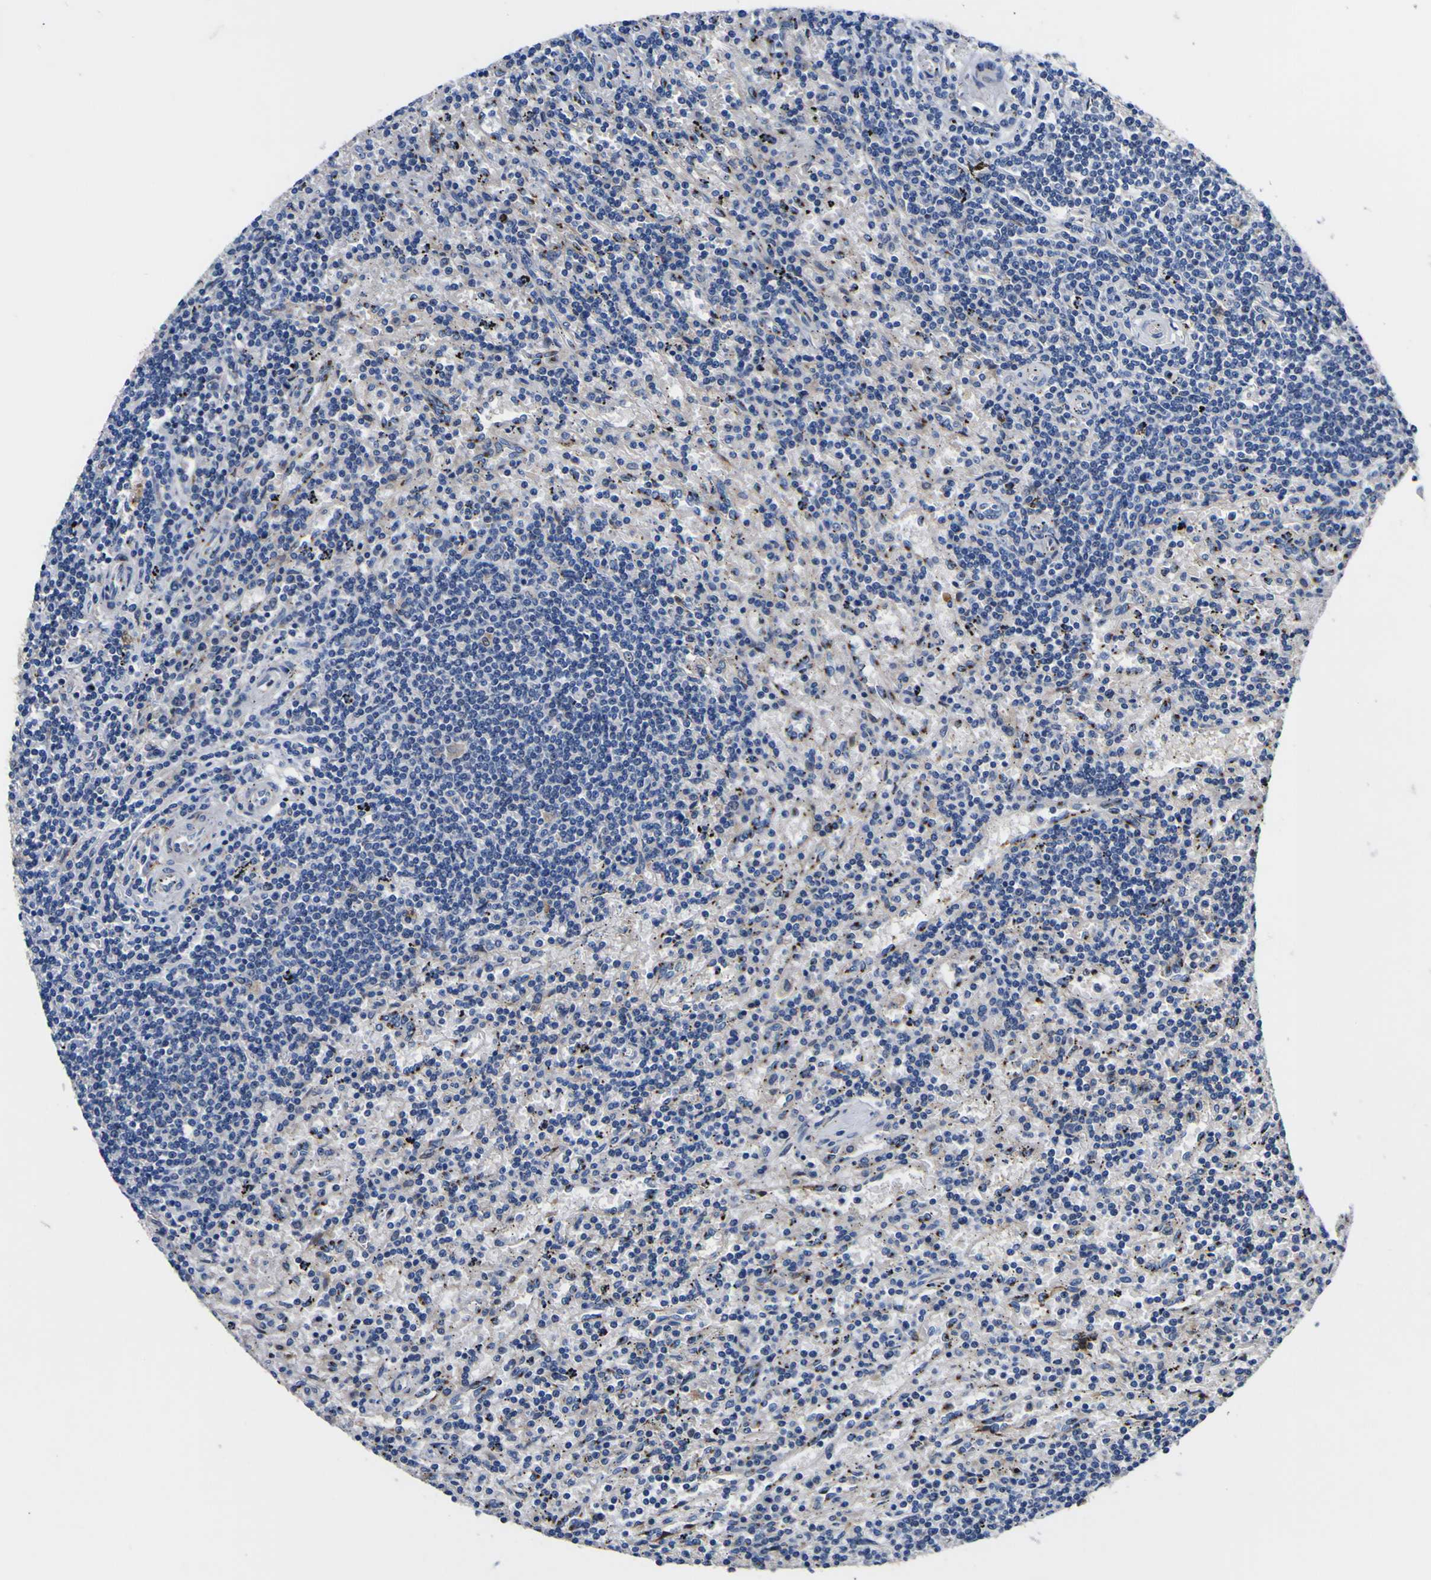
{"staining": {"intensity": "negative", "quantity": "none", "location": "none"}, "tissue": "lymphoma", "cell_type": "Tumor cells", "image_type": "cancer", "snomed": [{"axis": "morphology", "description": "Malignant lymphoma, non-Hodgkin's type, Low grade"}, {"axis": "topography", "description": "Spleen"}], "caption": "A photomicrograph of lymphoma stained for a protein shows no brown staining in tumor cells.", "gene": "COA1", "patient": {"sex": "male", "age": 76}}